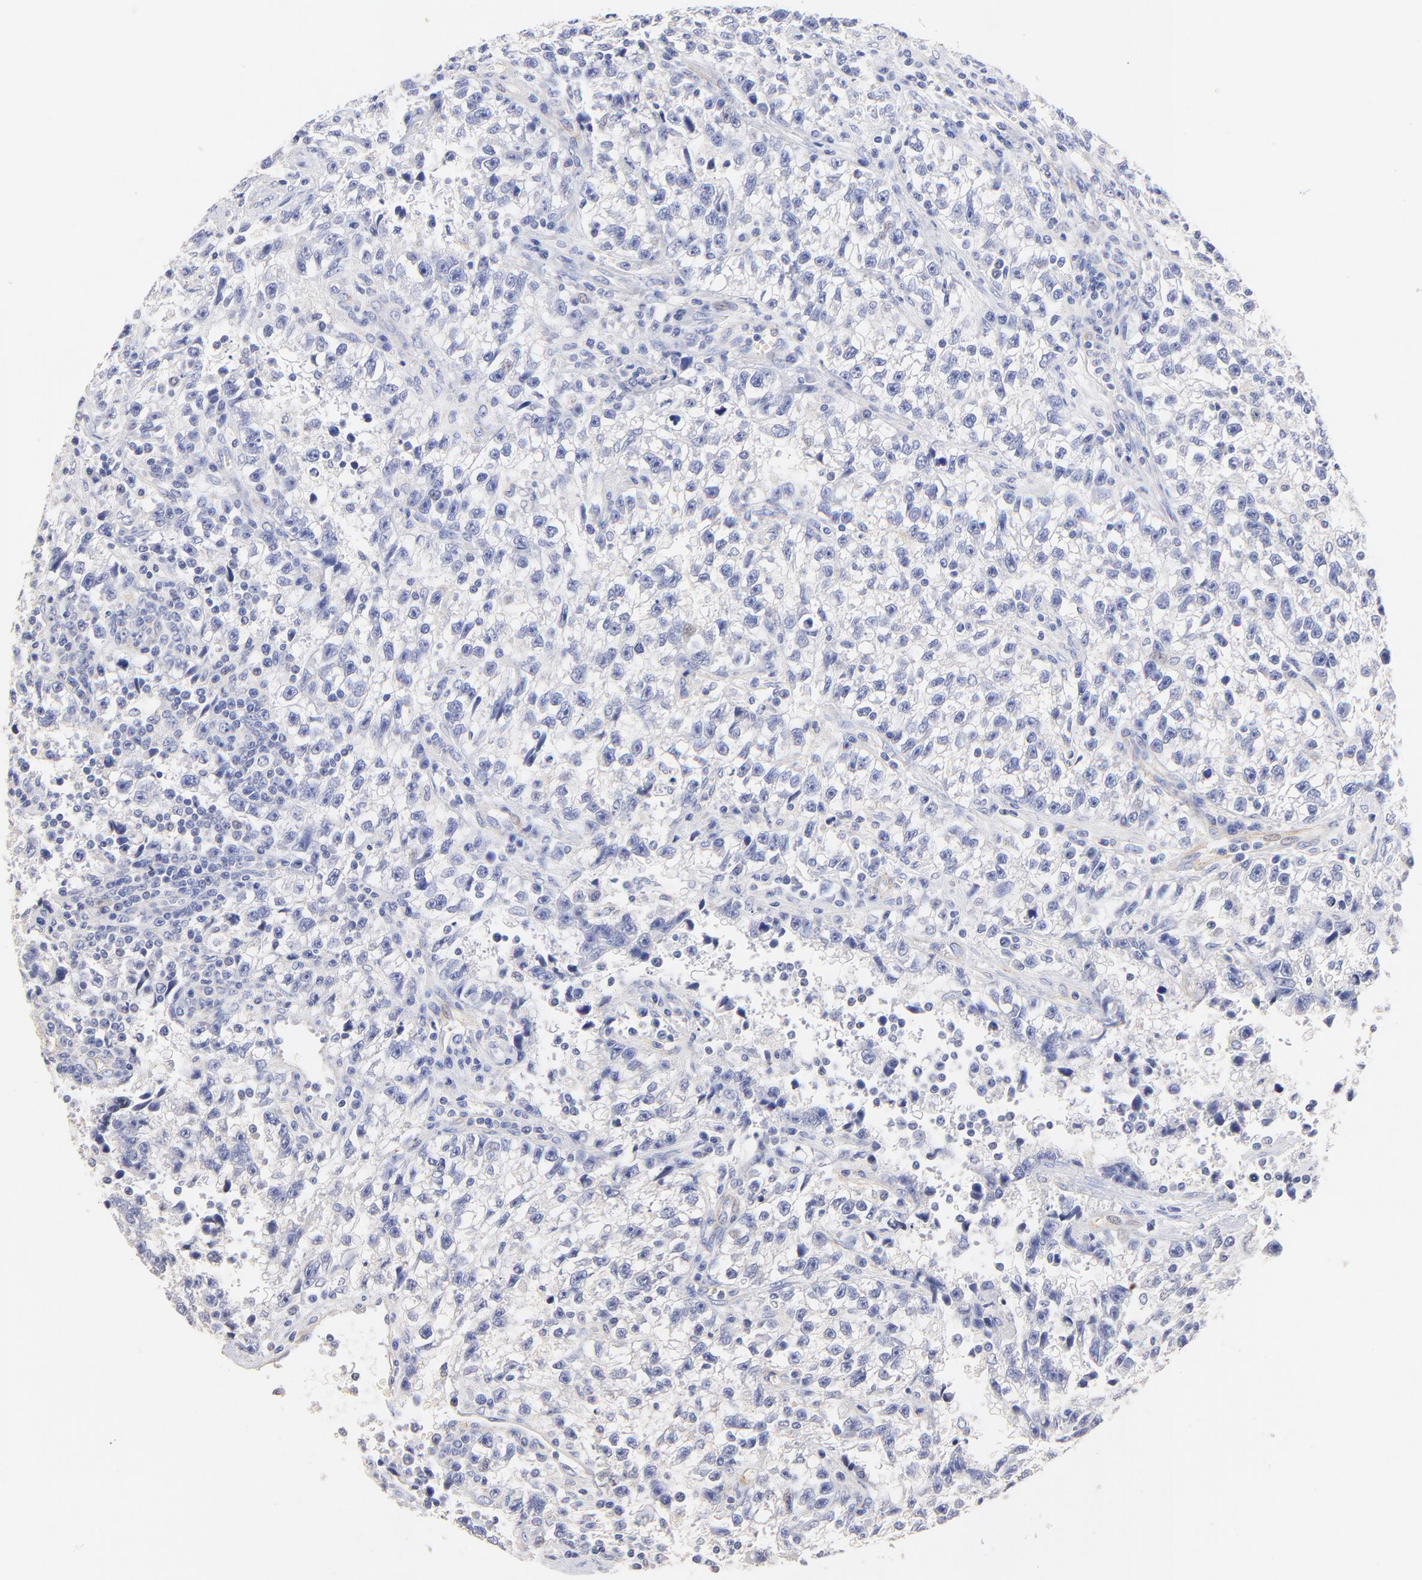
{"staining": {"intensity": "negative", "quantity": "none", "location": "none"}, "tissue": "testis cancer", "cell_type": "Tumor cells", "image_type": "cancer", "snomed": [{"axis": "morphology", "description": "Seminoma, NOS"}, {"axis": "topography", "description": "Testis"}], "caption": "Testis seminoma was stained to show a protein in brown. There is no significant staining in tumor cells. (Brightfield microscopy of DAB IHC at high magnification).", "gene": "ACTRT1", "patient": {"sex": "male", "age": 38}}